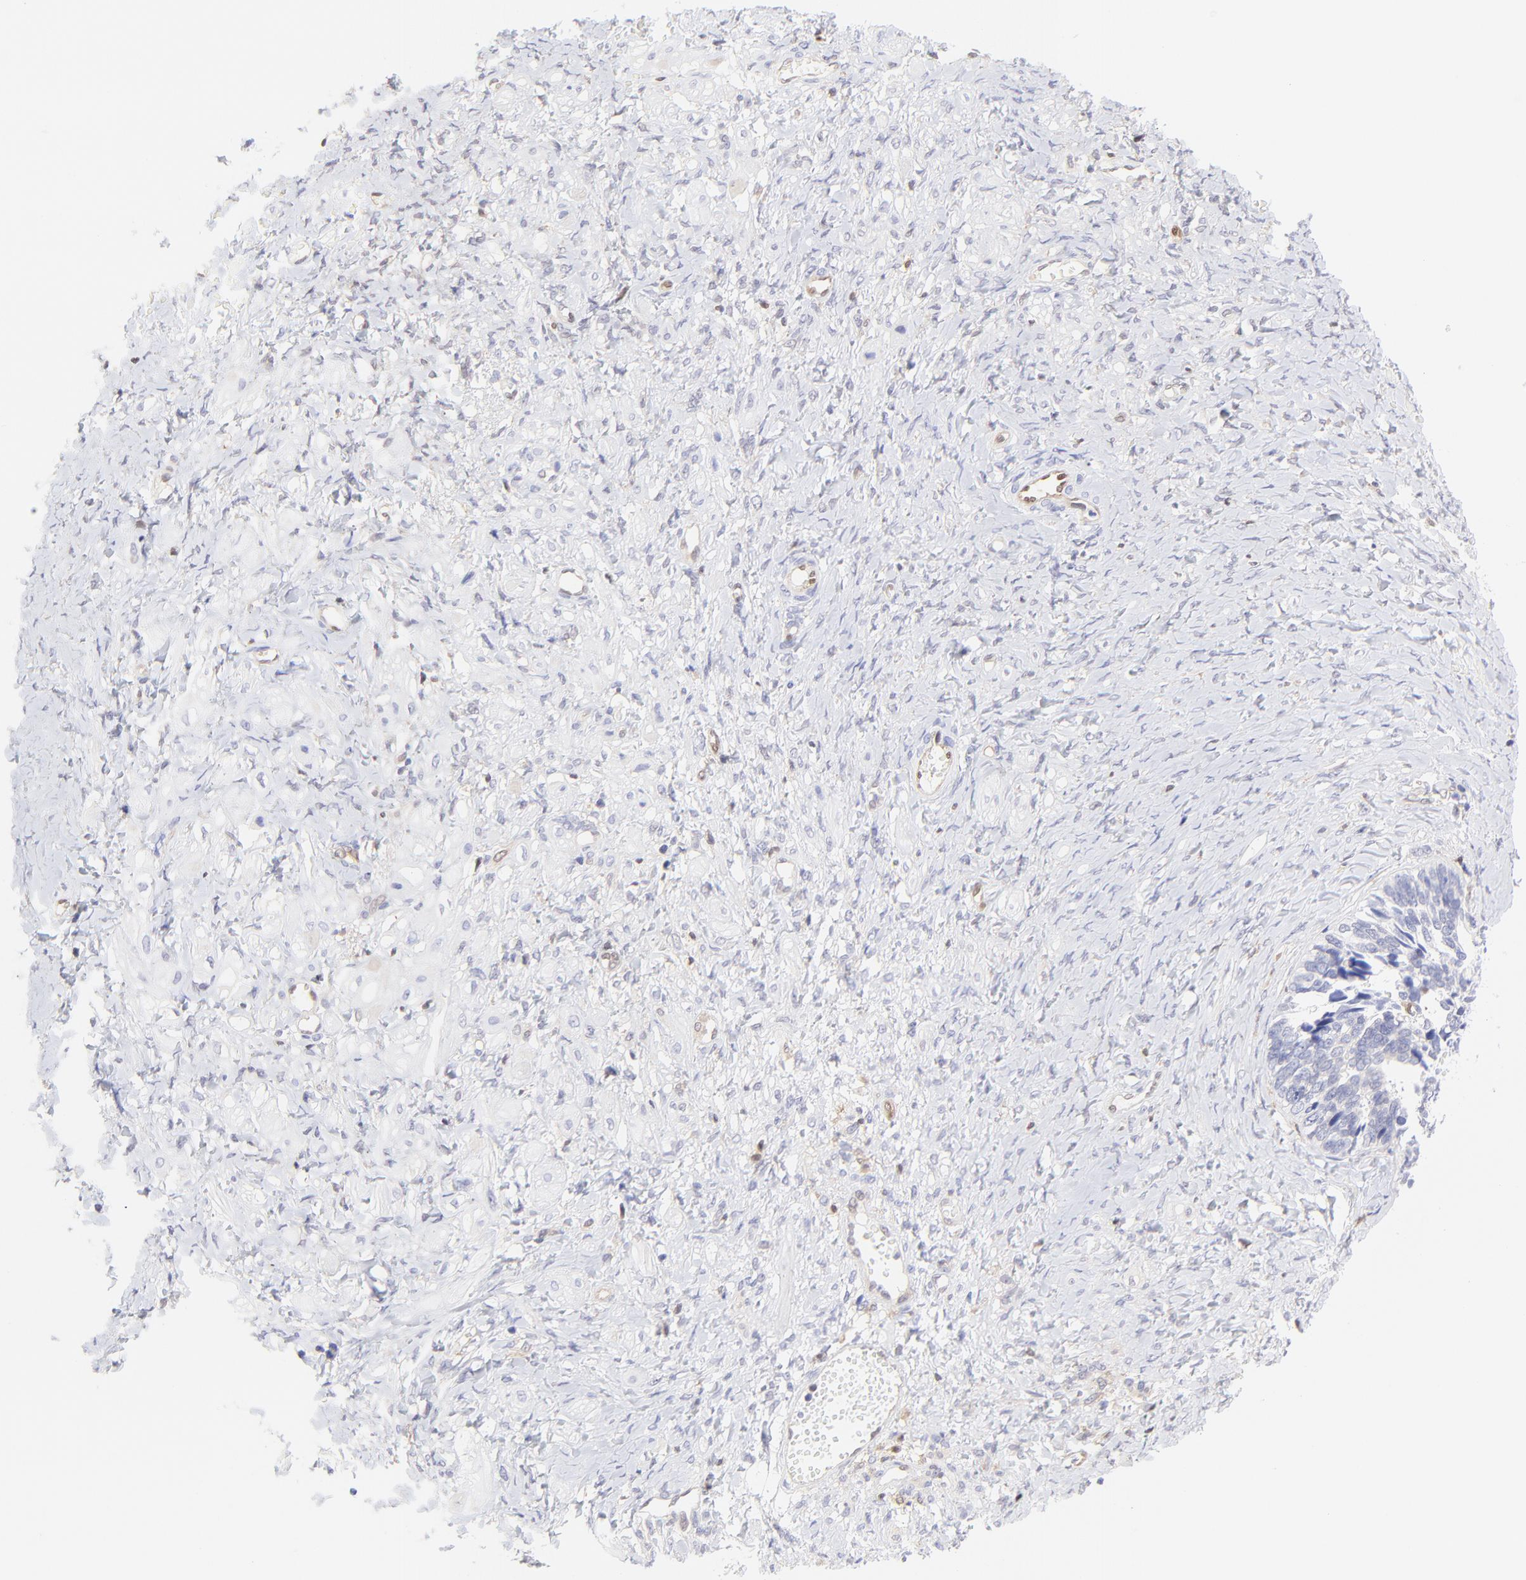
{"staining": {"intensity": "negative", "quantity": "none", "location": "none"}, "tissue": "ovarian cancer", "cell_type": "Tumor cells", "image_type": "cancer", "snomed": [{"axis": "morphology", "description": "Cystadenocarcinoma, serous, NOS"}, {"axis": "topography", "description": "Ovary"}], "caption": "Ovarian cancer was stained to show a protein in brown. There is no significant positivity in tumor cells.", "gene": "HYAL1", "patient": {"sex": "female", "age": 77}}